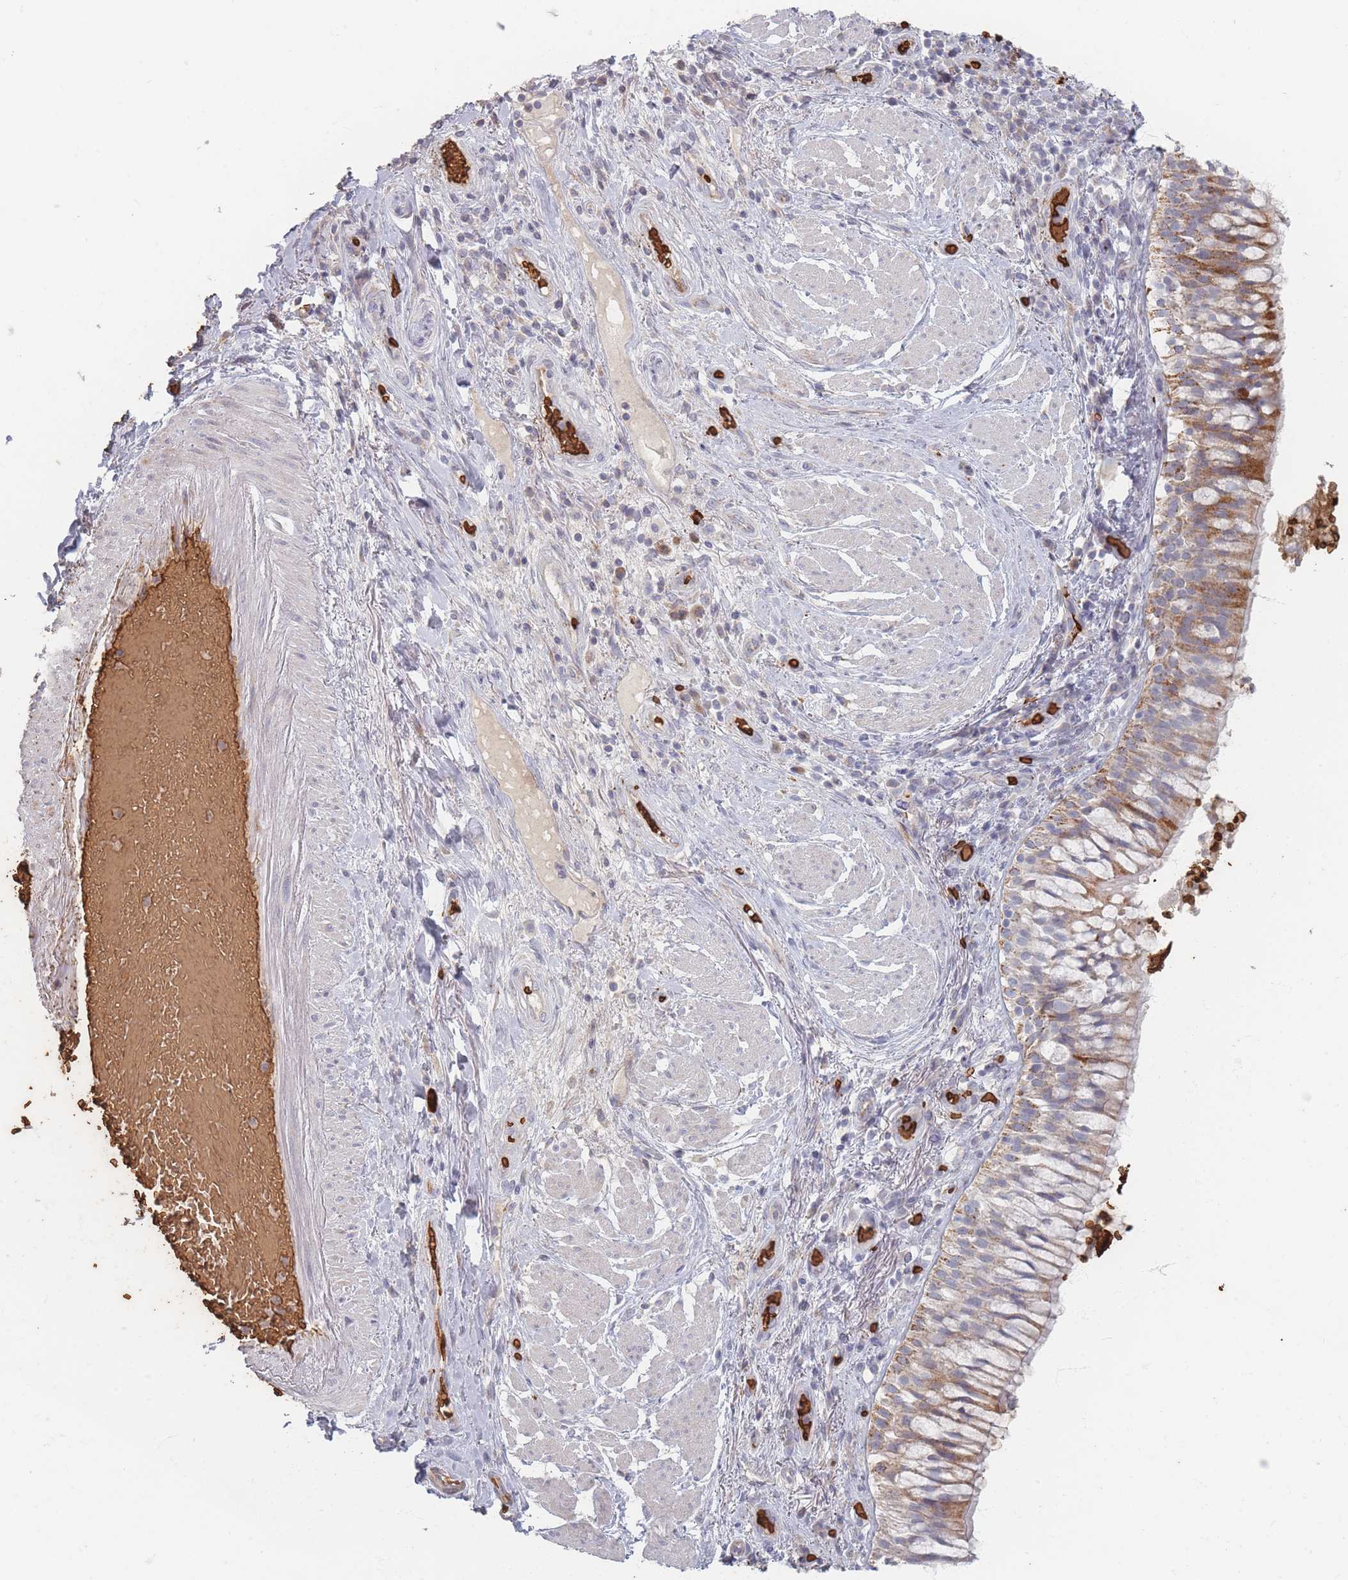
{"staining": {"intensity": "strong", "quantity": ">75%", "location": "cytoplasmic/membranous"}, "tissue": "adipose tissue", "cell_type": "Adipocytes", "image_type": "normal", "snomed": [{"axis": "morphology", "description": "Normal tissue, NOS"}, {"axis": "morphology", "description": "Squamous cell carcinoma, NOS"}, {"axis": "topography", "description": "Bronchus"}, {"axis": "topography", "description": "Lung"}], "caption": "There is high levels of strong cytoplasmic/membranous expression in adipocytes of benign adipose tissue, as demonstrated by immunohistochemical staining (brown color).", "gene": "SLC2A6", "patient": {"sex": "male", "age": 64}}